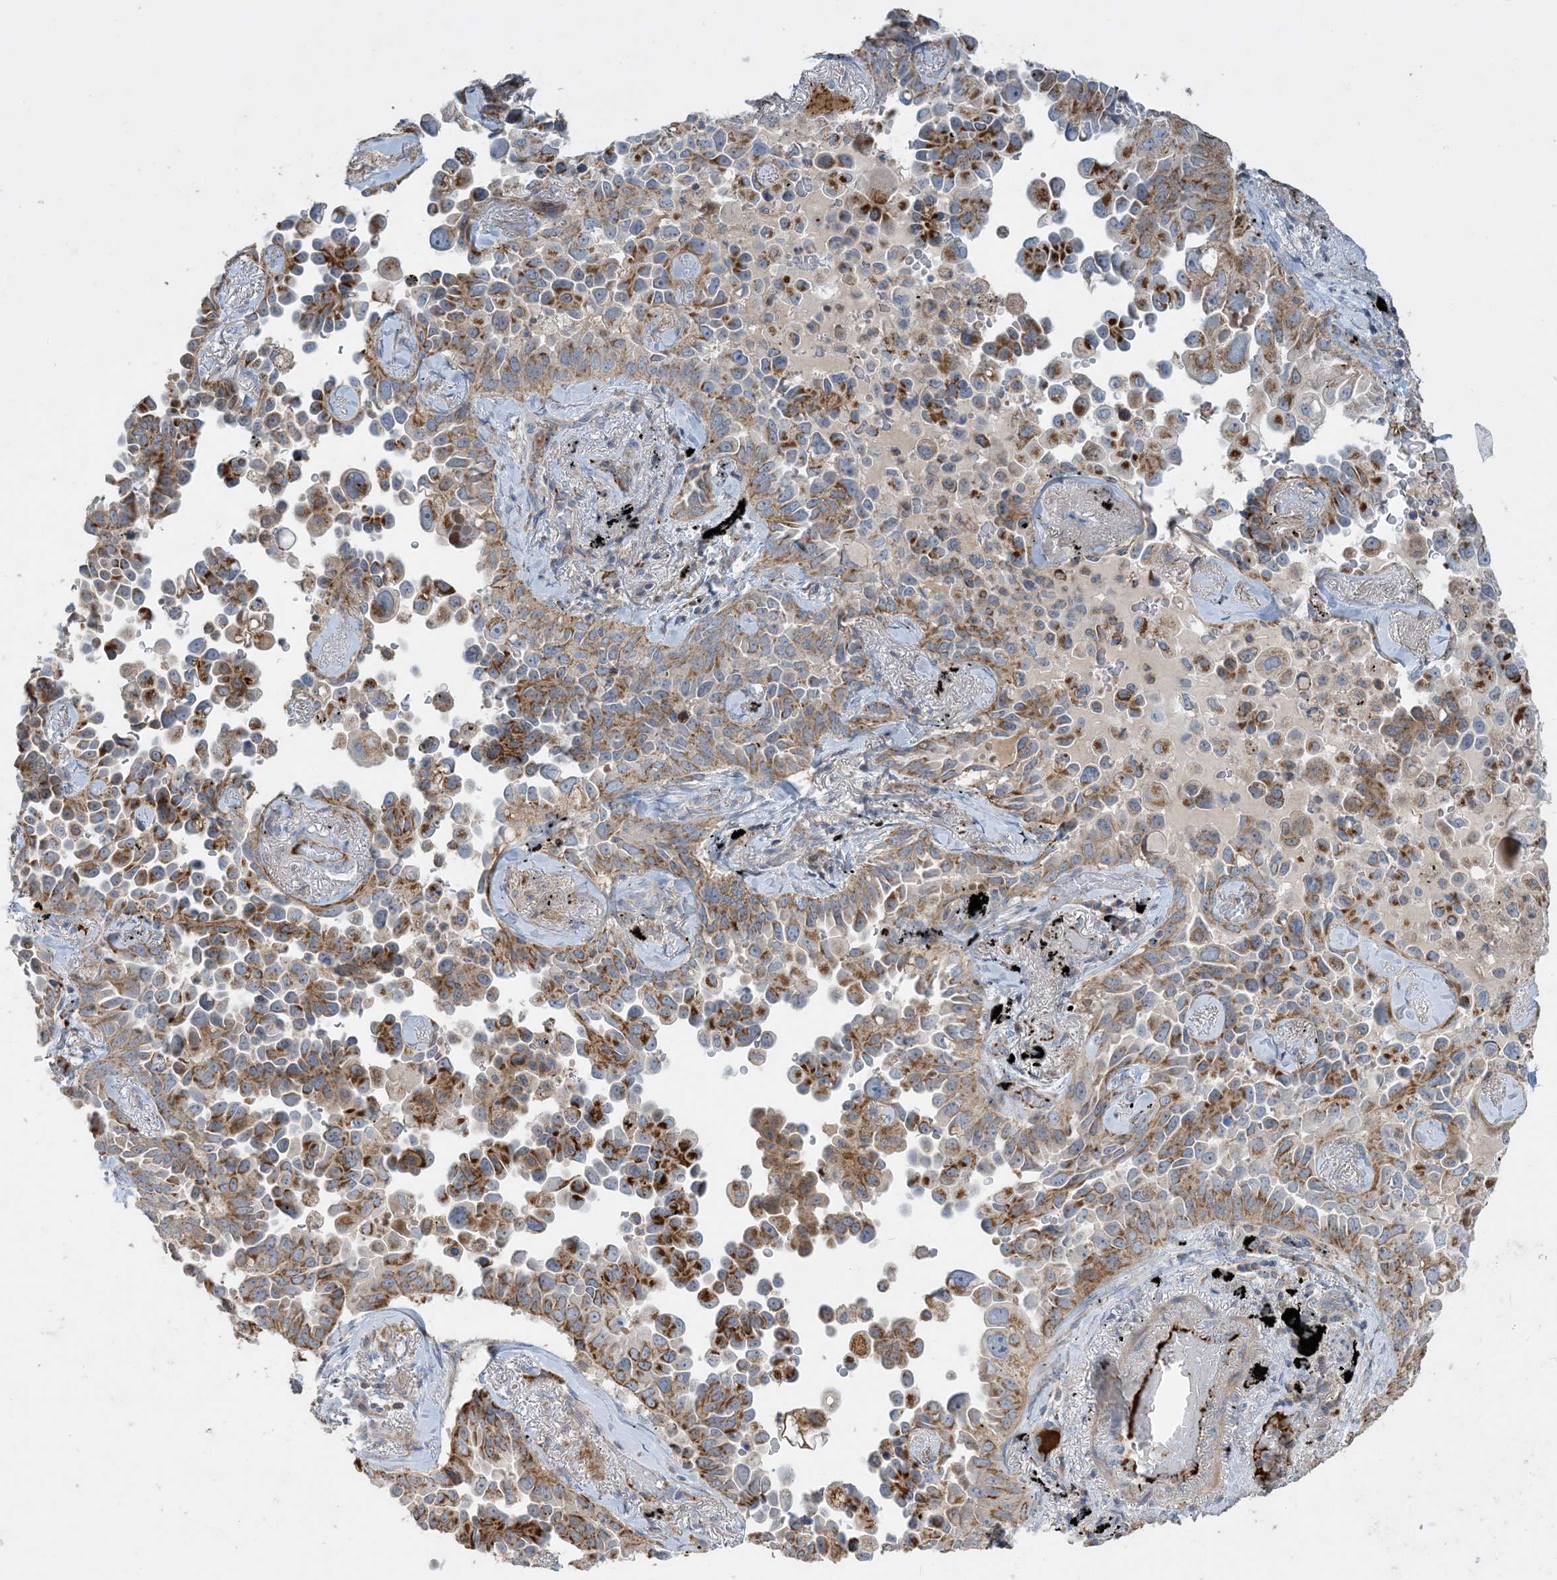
{"staining": {"intensity": "moderate", "quantity": ">75%", "location": "cytoplasmic/membranous"}, "tissue": "lung cancer", "cell_type": "Tumor cells", "image_type": "cancer", "snomed": [{"axis": "morphology", "description": "Adenocarcinoma, NOS"}, {"axis": "topography", "description": "Lung"}], "caption": "Protein expression analysis of human lung adenocarcinoma reveals moderate cytoplasmic/membranous positivity in approximately >75% of tumor cells.", "gene": "ECHDC1", "patient": {"sex": "female", "age": 67}}